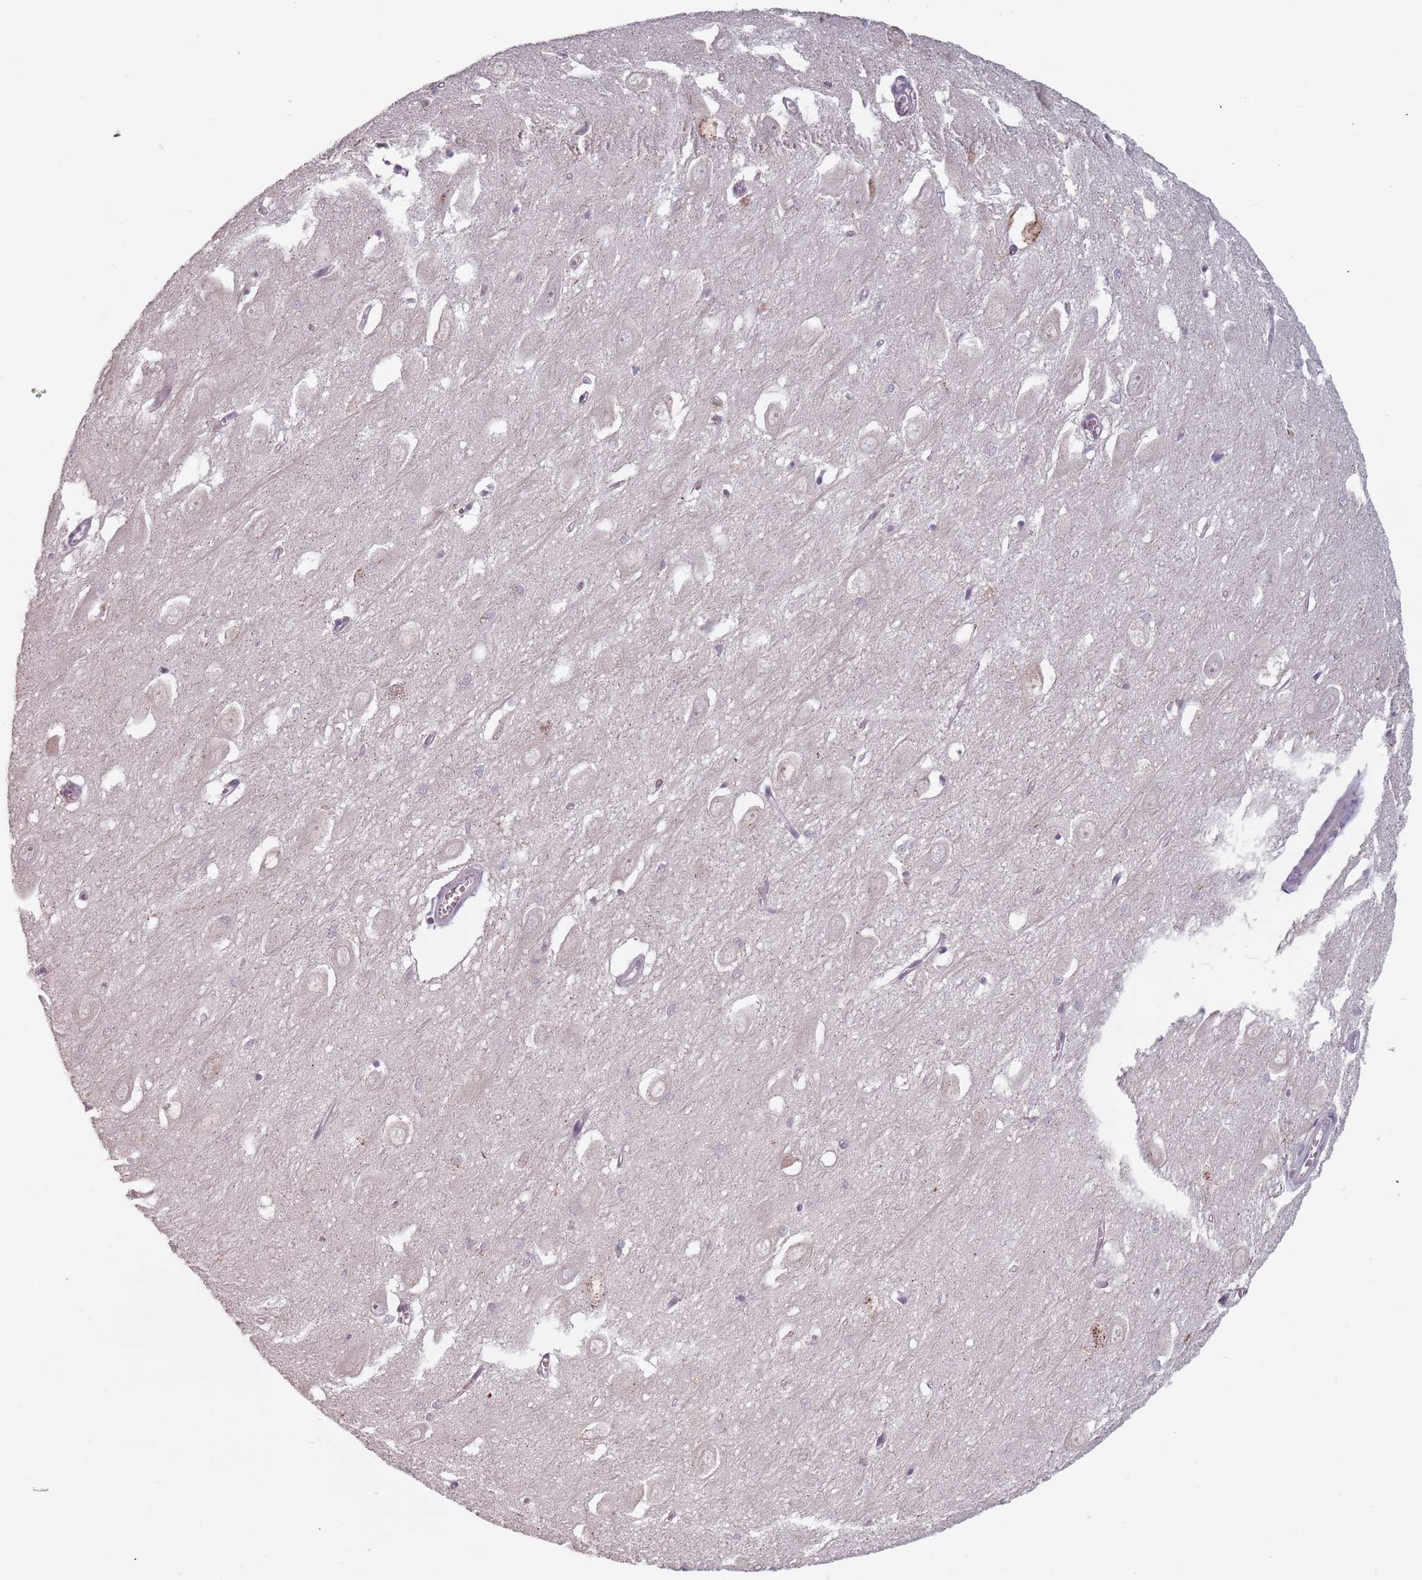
{"staining": {"intensity": "negative", "quantity": "none", "location": "none"}, "tissue": "hippocampus", "cell_type": "Glial cells", "image_type": "normal", "snomed": [{"axis": "morphology", "description": "Normal tissue, NOS"}, {"axis": "topography", "description": "Hippocampus"}], "caption": "Immunohistochemistry histopathology image of benign hippocampus: human hippocampus stained with DAB exhibits no significant protein staining in glial cells.", "gene": "ADAL", "patient": {"sex": "female", "age": 64}}